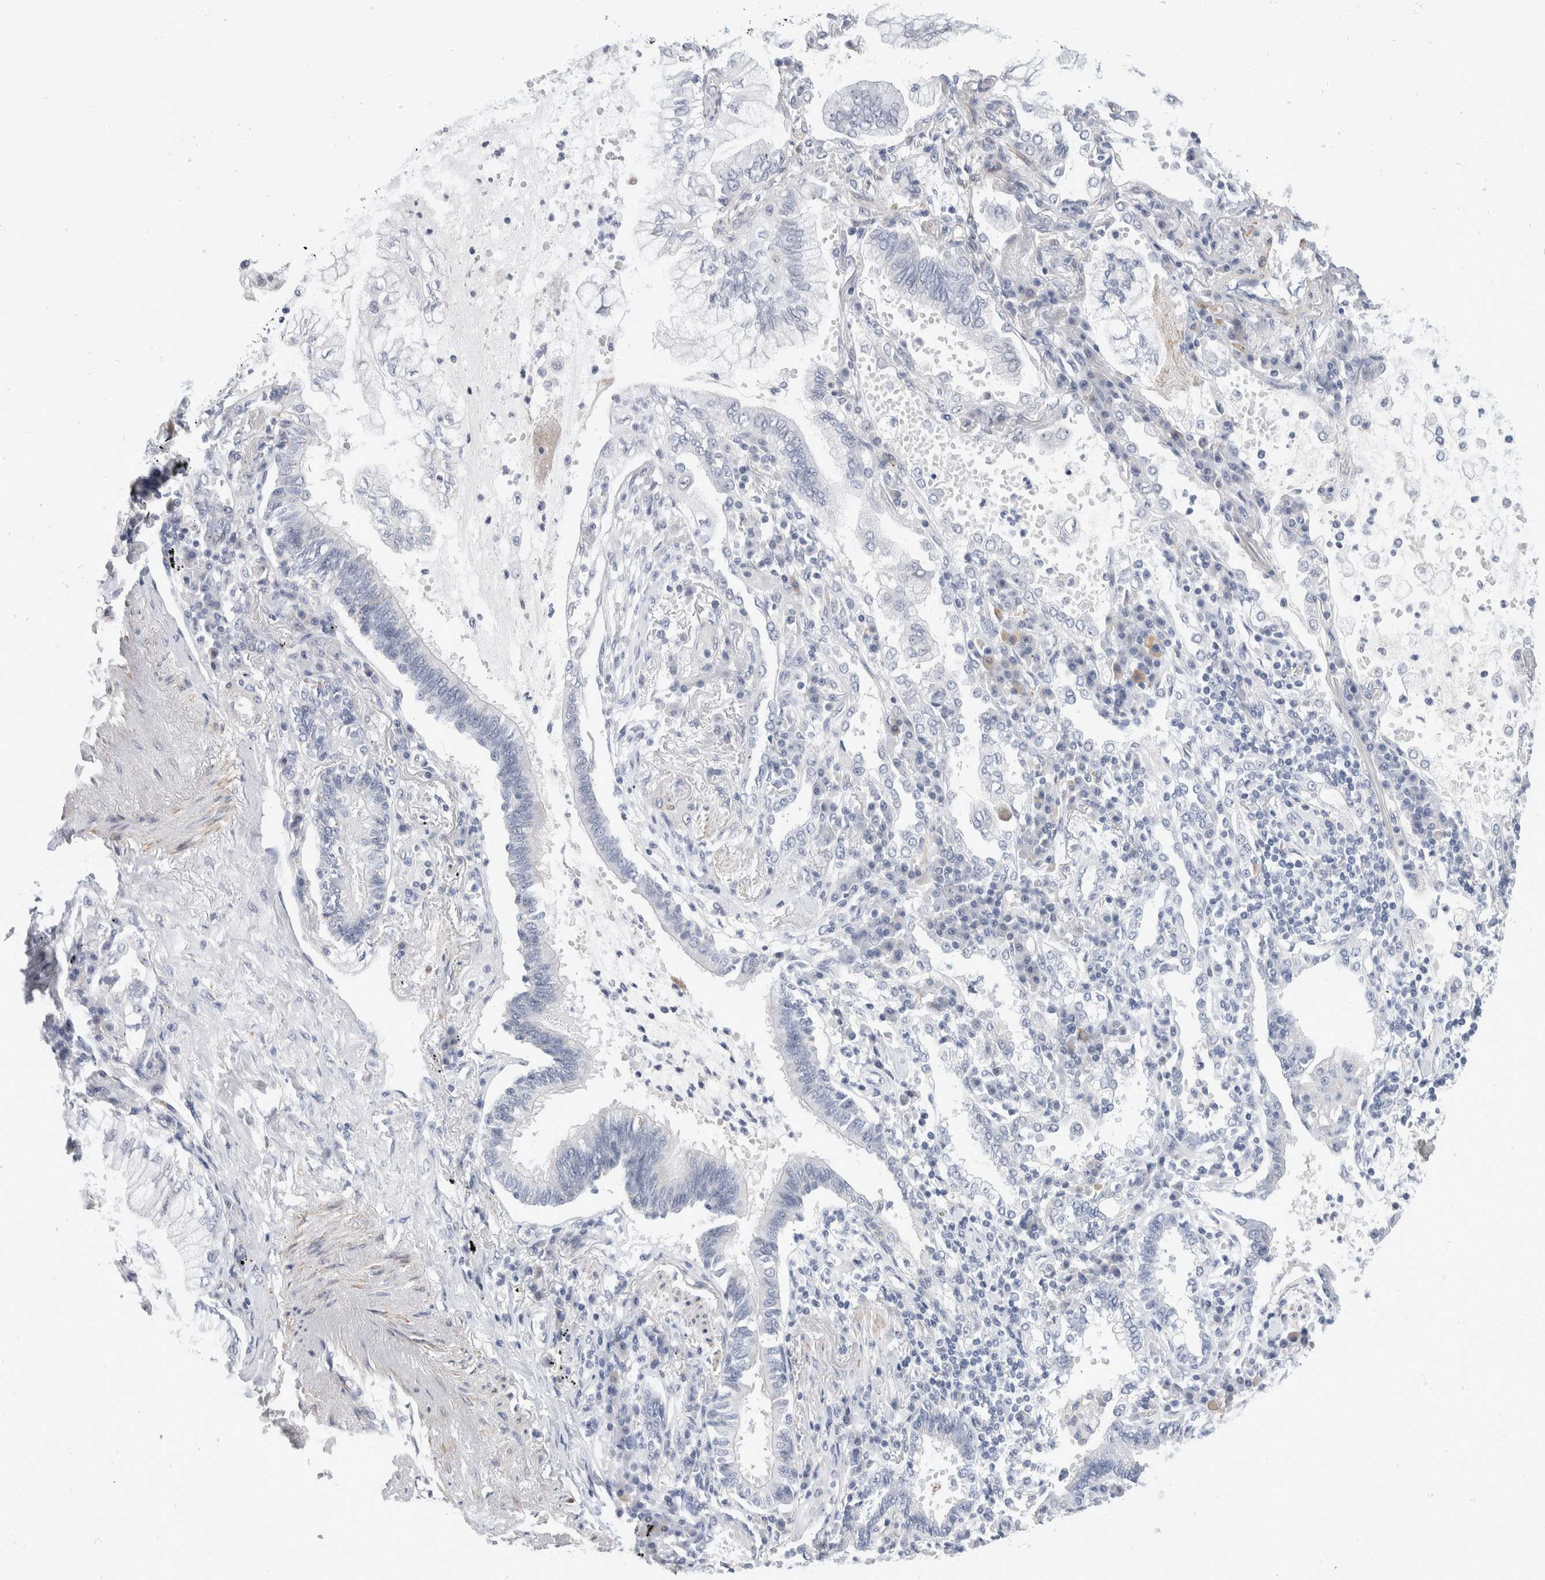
{"staining": {"intensity": "negative", "quantity": "none", "location": "none"}, "tissue": "lung cancer", "cell_type": "Tumor cells", "image_type": "cancer", "snomed": [{"axis": "morphology", "description": "Adenocarcinoma, NOS"}, {"axis": "topography", "description": "Lung"}], "caption": "Immunohistochemistry (IHC) histopathology image of lung cancer stained for a protein (brown), which demonstrates no positivity in tumor cells. The staining was performed using DAB to visualize the protein expression in brown, while the nuclei were stained in blue with hematoxylin (Magnification: 20x).", "gene": "CATSPERD", "patient": {"sex": "female", "age": 70}}